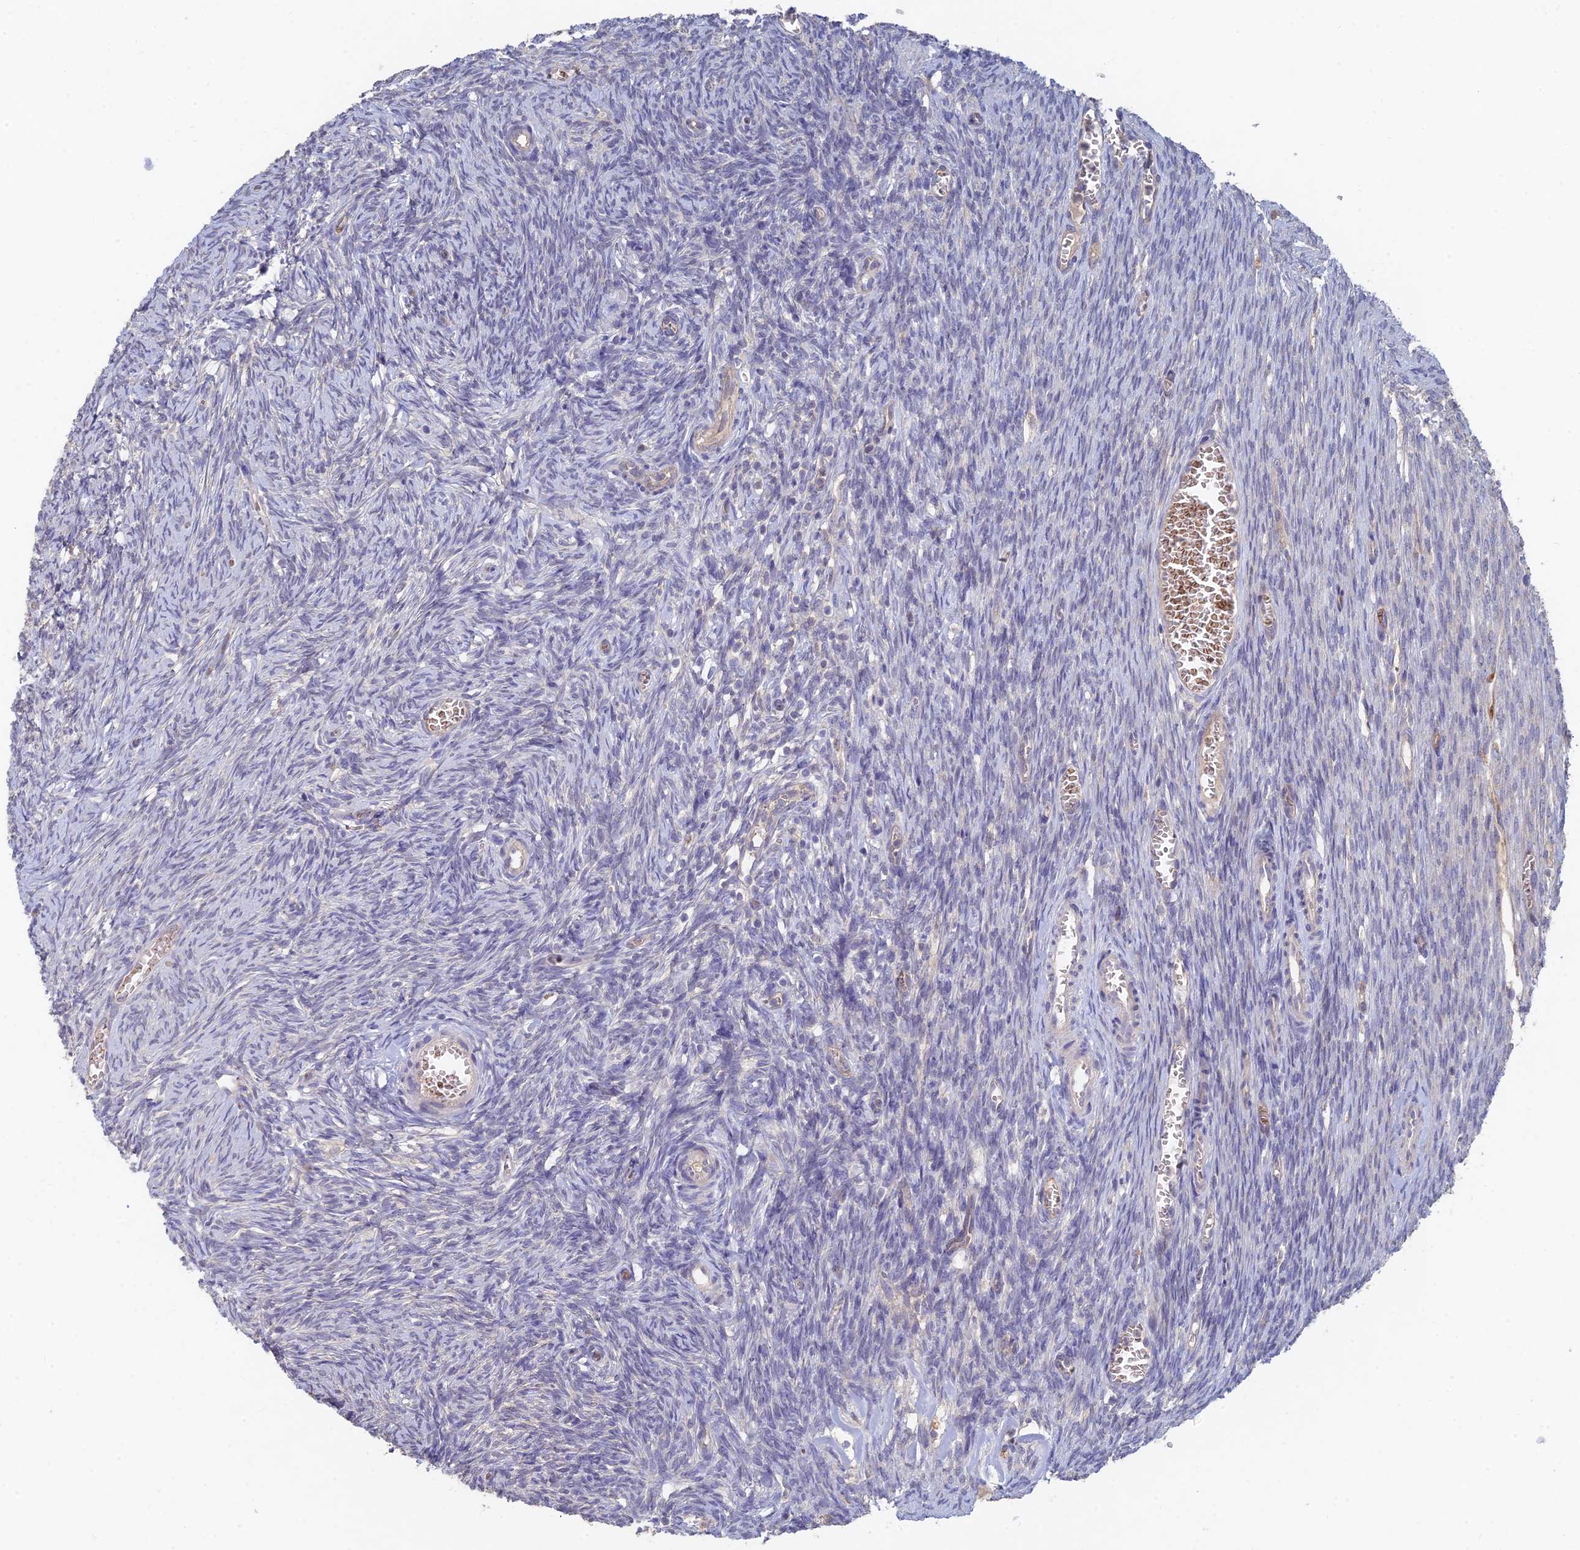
{"staining": {"intensity": "negative", "quantity": "none", "location": "none"}, "tissue": "ovary", "cell_type": "Ovarian stroma cells", "image_type": "normal", "snomed": [{"axis": "morphology", "description": "Normal tissue, NOS"}, {"axis": "topography", "description": "Ovary"}], "caption": "Immunohistochemistry photomicrograph of benign ovary stained for a protein (brown), which reveals no positivity in ovarian stroma cells.", "gene": "ARRDC1", "patient": {"sex": "female", "age": 44}}